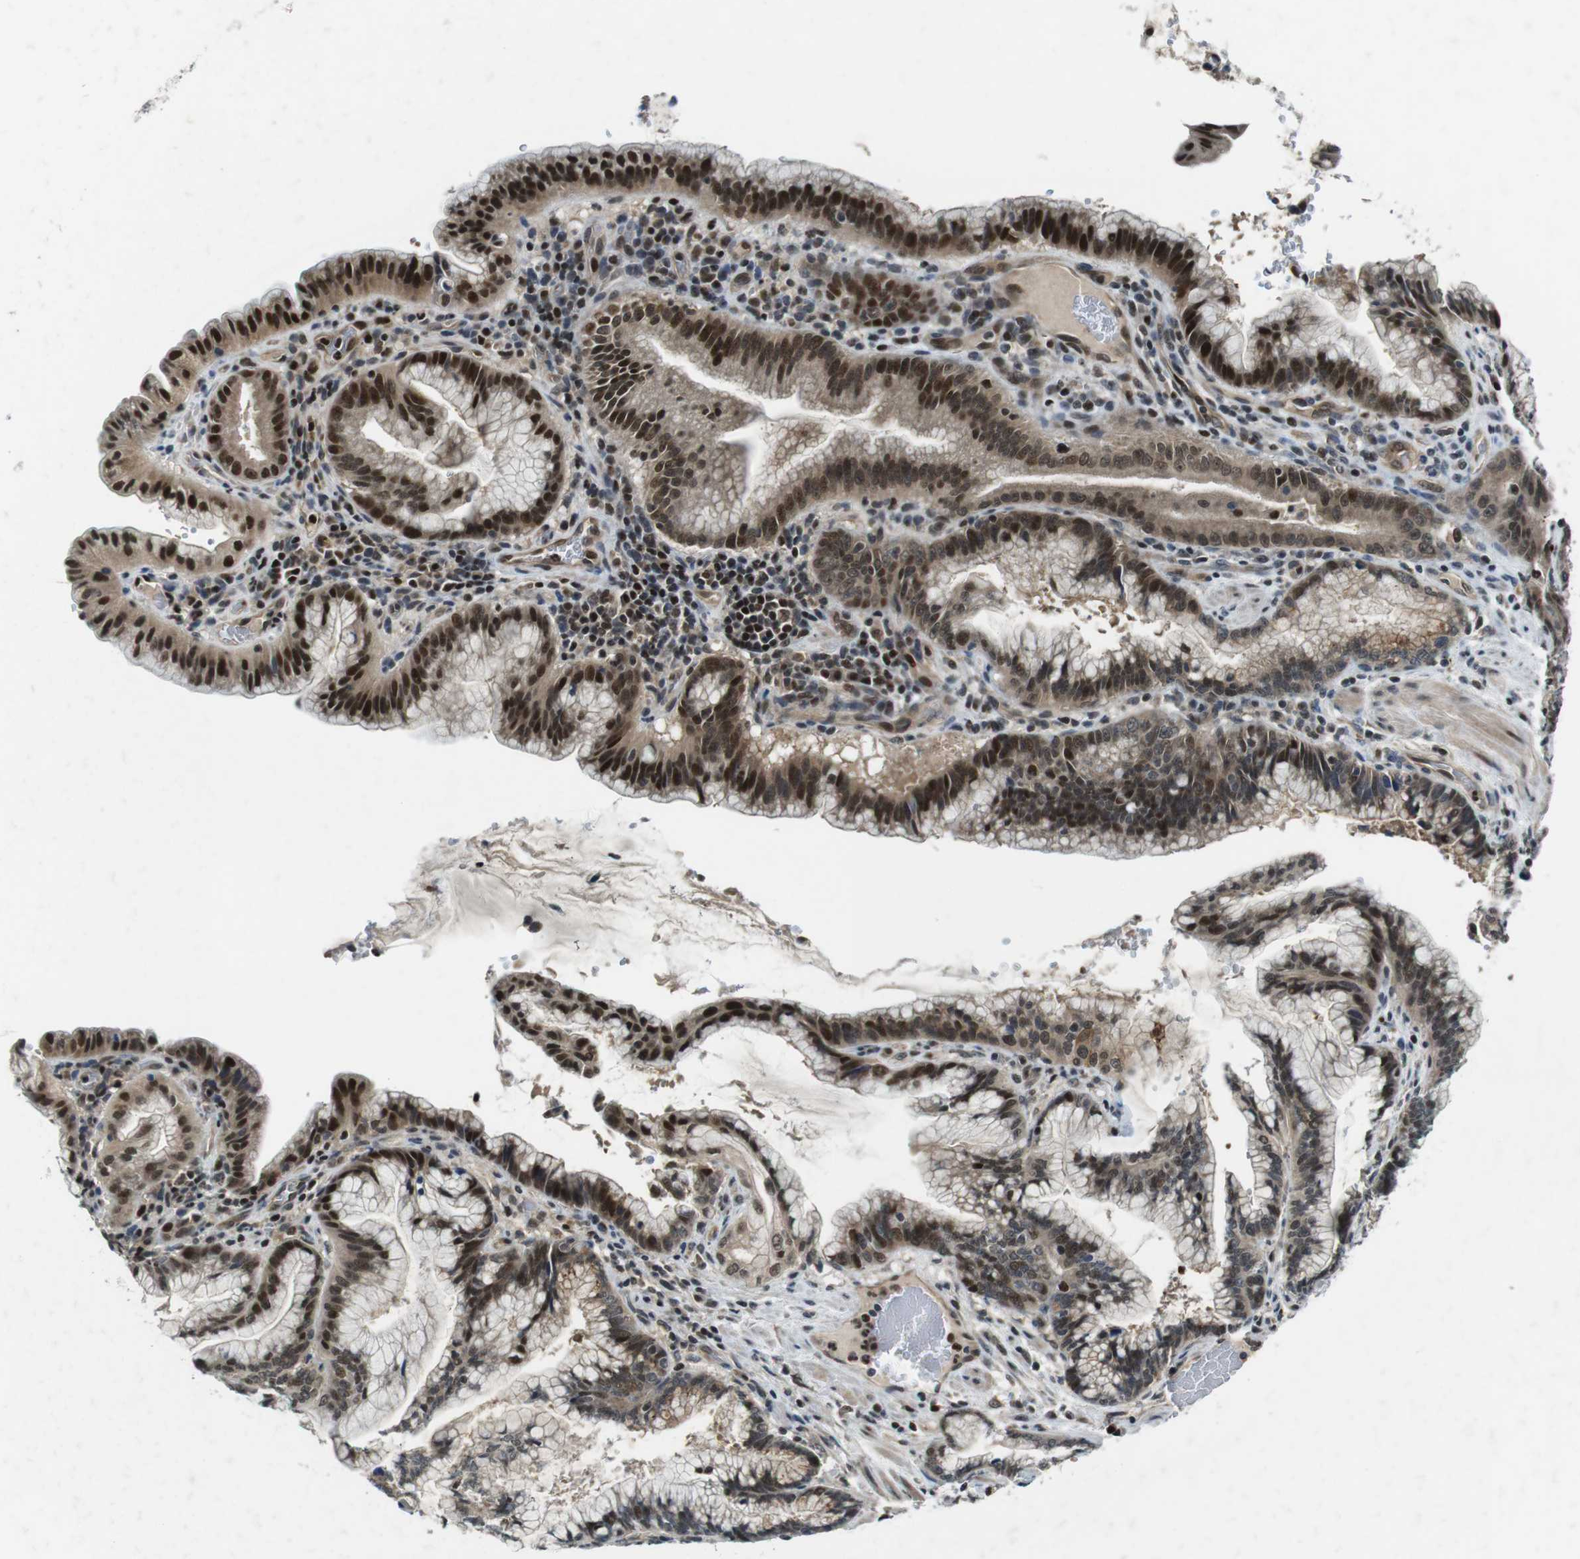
{"staining": {"intensity": "strong", "quantity": ">75%", "location": "nuclear"}, "tissue": "pancreatic cancer", "cell_type": "Tumor cells", "image_type": "cancer", "snomed": [{"axis": "morphology", "description": "Adenocarcinoma, NOS"}, {"axis": "topography", "description": "Pancreas"}], "caption": "The immunohistochemical stain shows strong nuclear positivity in tumor cells of pancreatic adenocarcinoma tissue. The staining was performed using DAB to visualize the protein expression in brown, while the nuclei were stained in blue with hematoxylin (Magnification: 20x).", "gene": "MAPKAPK5", "patient": {"sex": "female", "age": 64}}